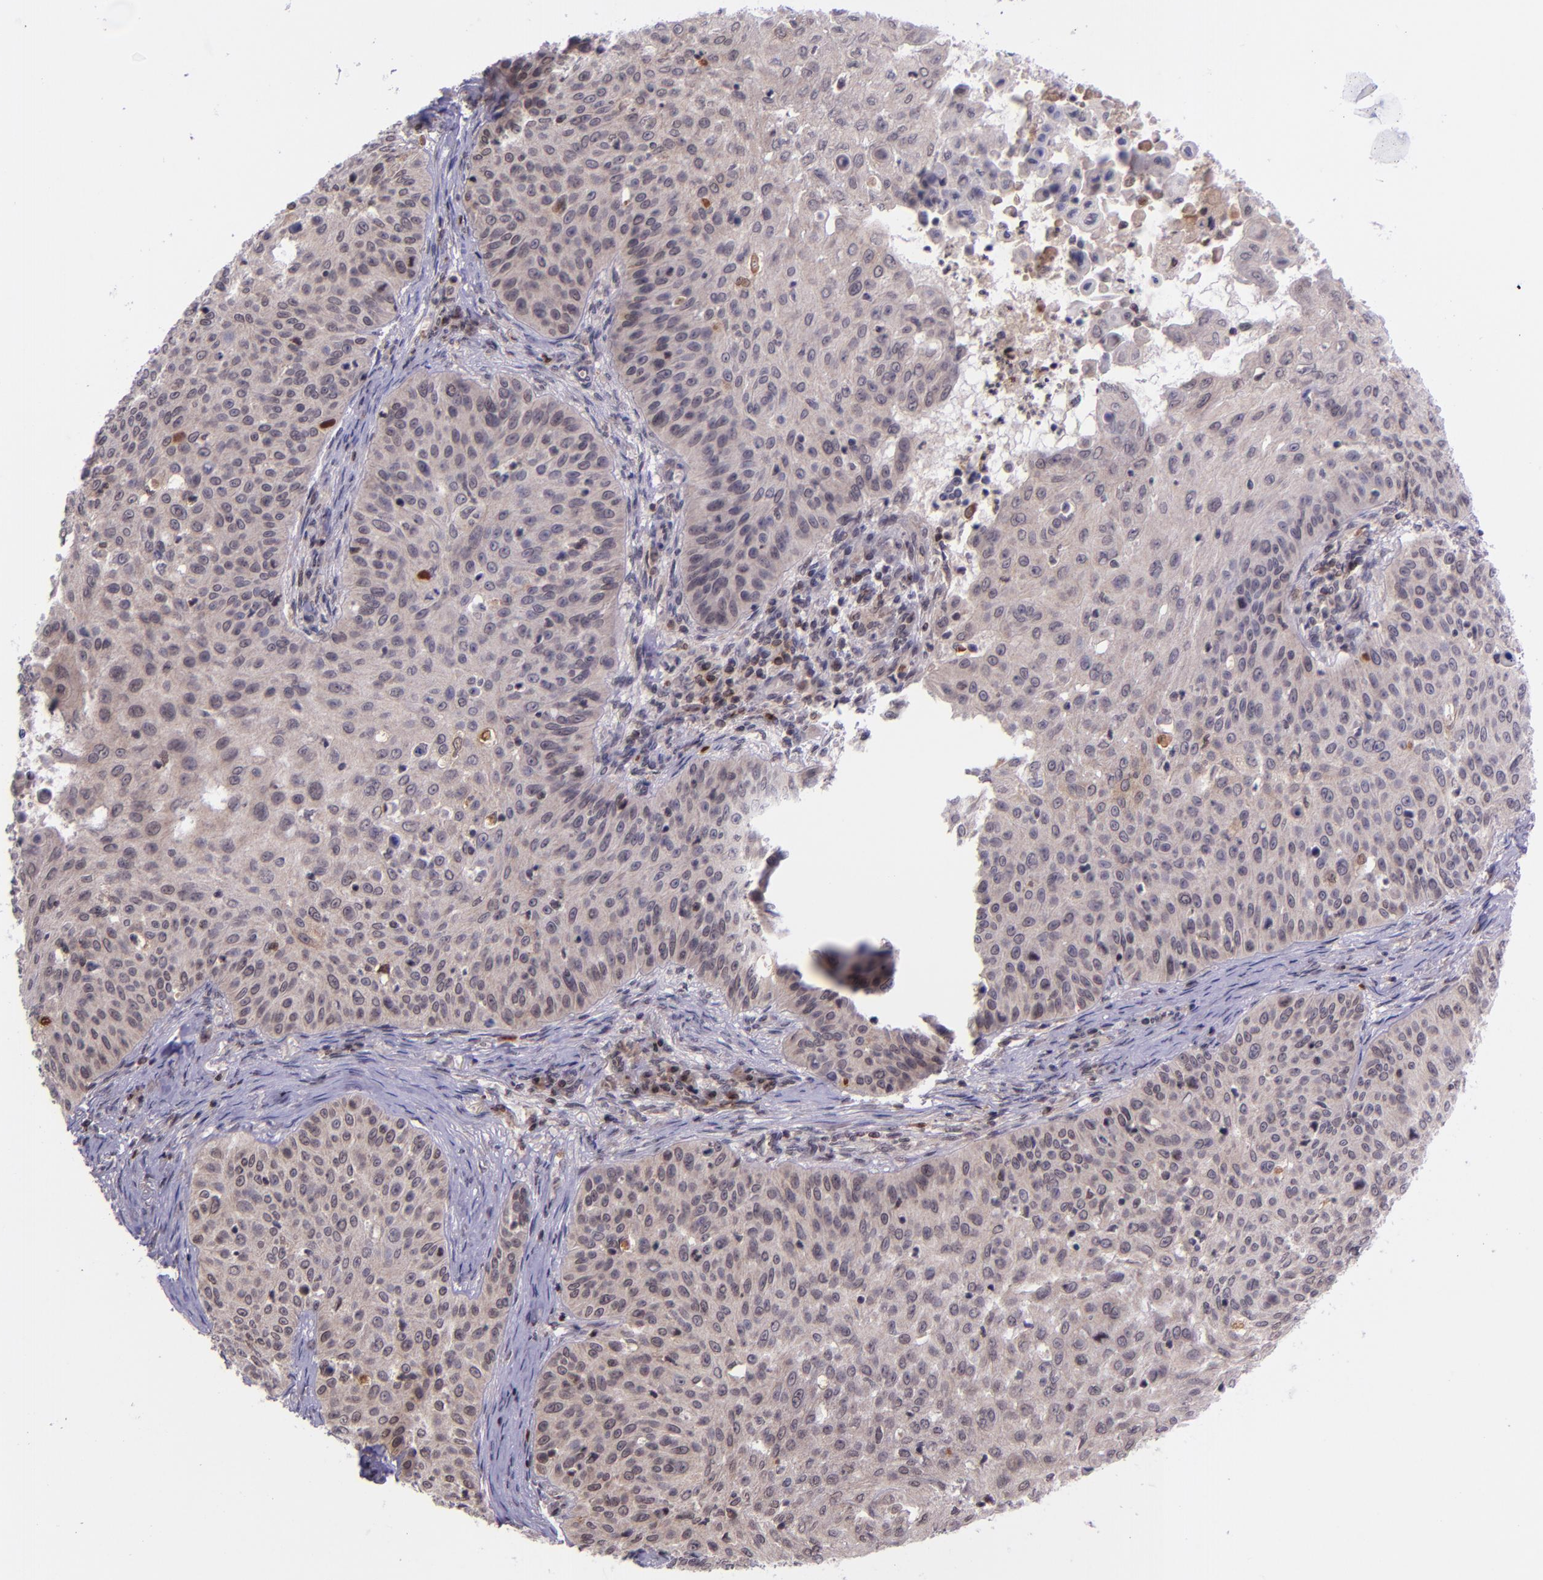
{"staining": {"intensity": "negative", "quantity": "none", "location": "none"}, "tissue": "skin cancer", "cell_type": "Tumor cells", "image_type": "cancer", "snomed": [{"axis": "morphology", "description": "Squamous cell carcinoma, NOS"}, {"axis": "topography", "description": "Skin"}], "caption": "Immunohistochemical staining of squamous cell carcinoma (skin) exhibits no significant expression in tumor cells.", "gene": "SELL", "patient": {"sex": "male", "age": 82}}